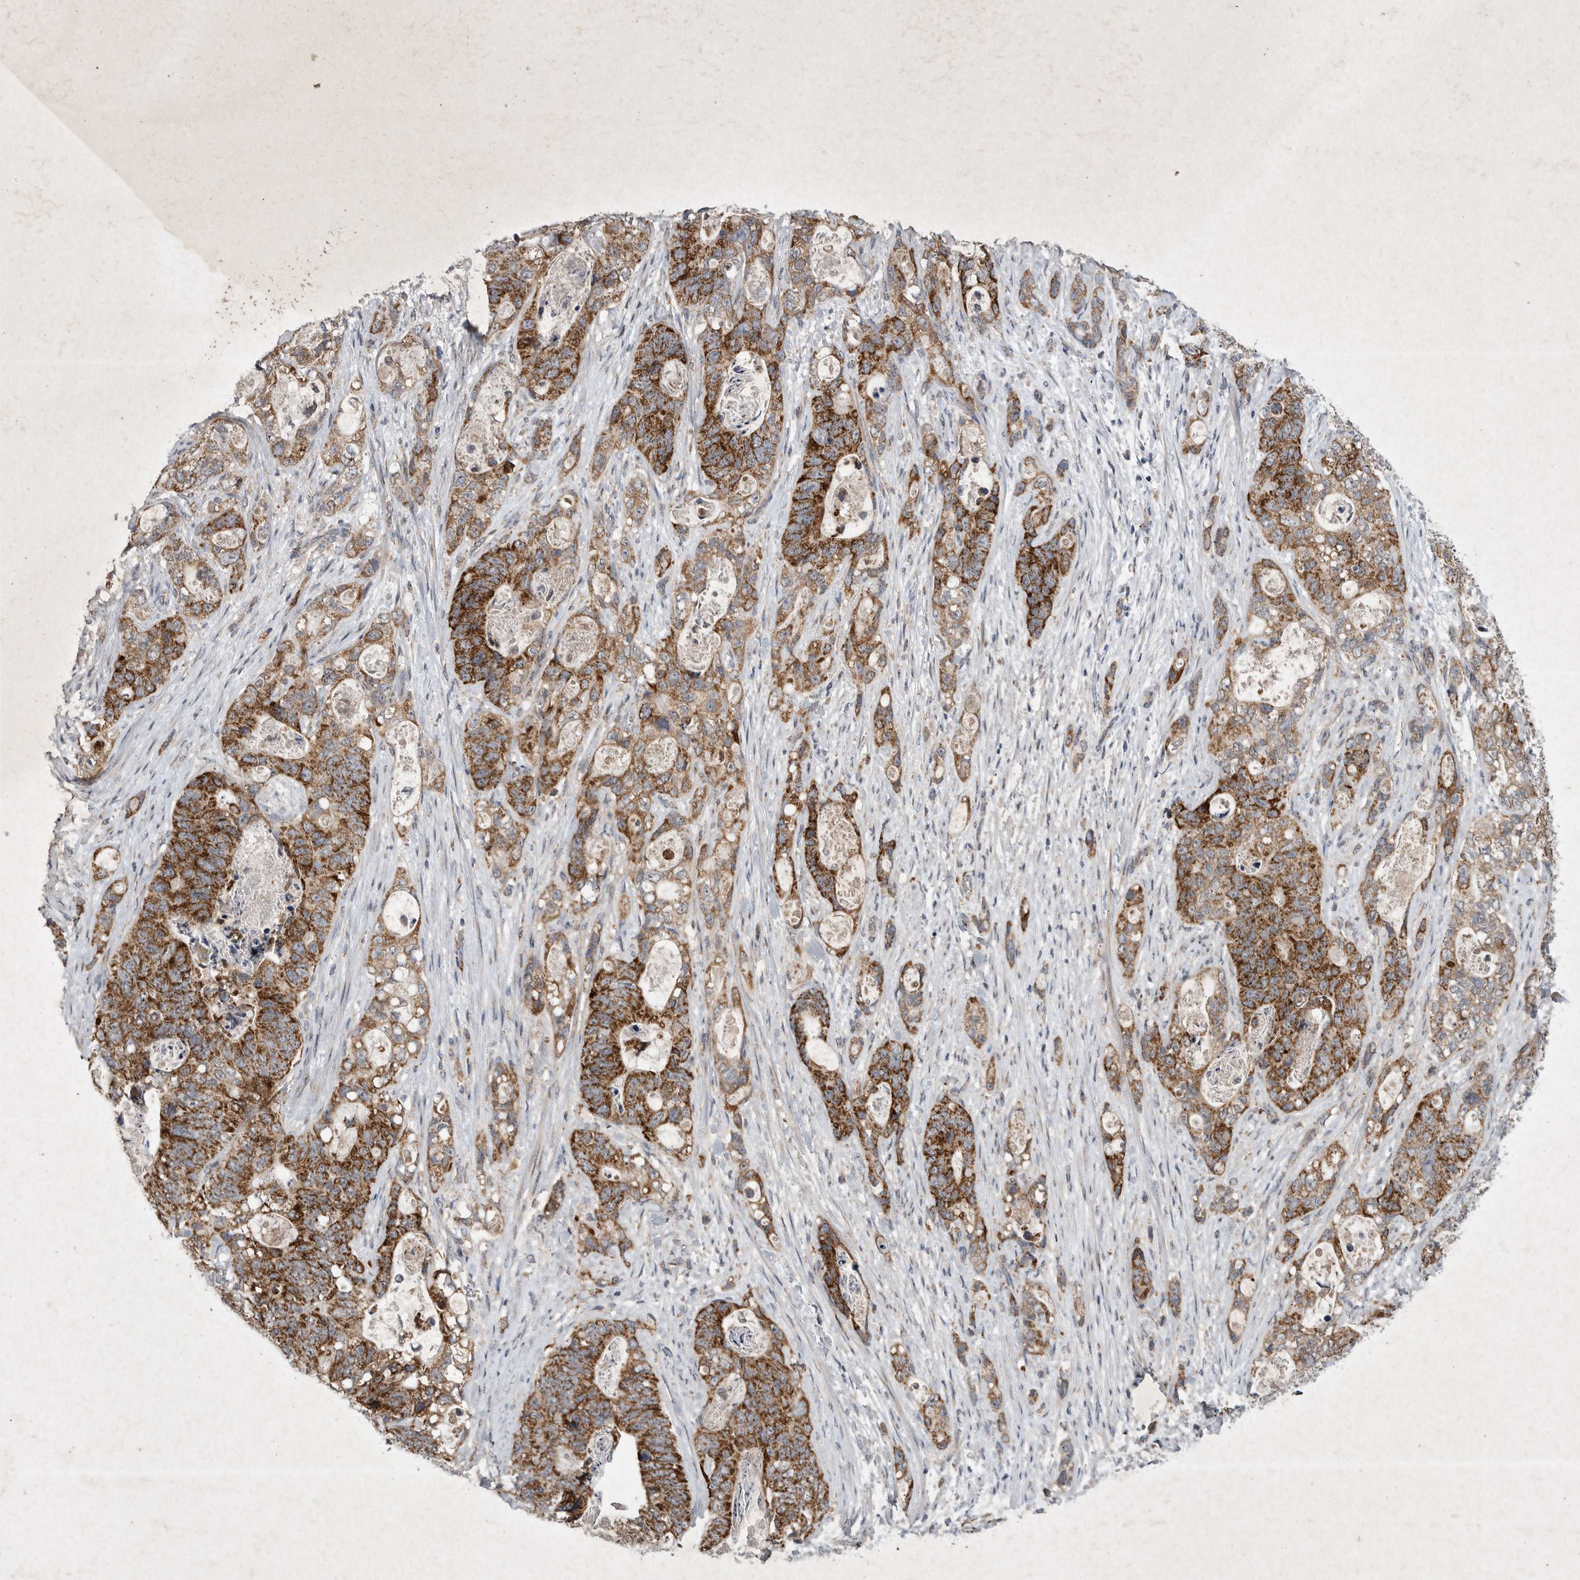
{"staining": {"intensity": "strong", "quantity": ">75%", "location": "cytoplasmic/membranous"}, "tissue": "stomach cancer", "cell_type": "Tumor cells", "image_type": "cancer", "snomed": [{"axis": "morphology", "description": "Normal tissue, NOS"}, {"axis": "morphology", "description": "Adenocarcinoma, NOS"}, {"axis": "topography", "description": "Stomach"}], "caption": "Brown immunohistochemical staining in stomach cancer (adenocarcinoma) exhibits strong cytoplasmic/membranous staining in about >75% of tumor cells.", "gene": "DDR1", "patient": {"sex": "female", "age": 89}}